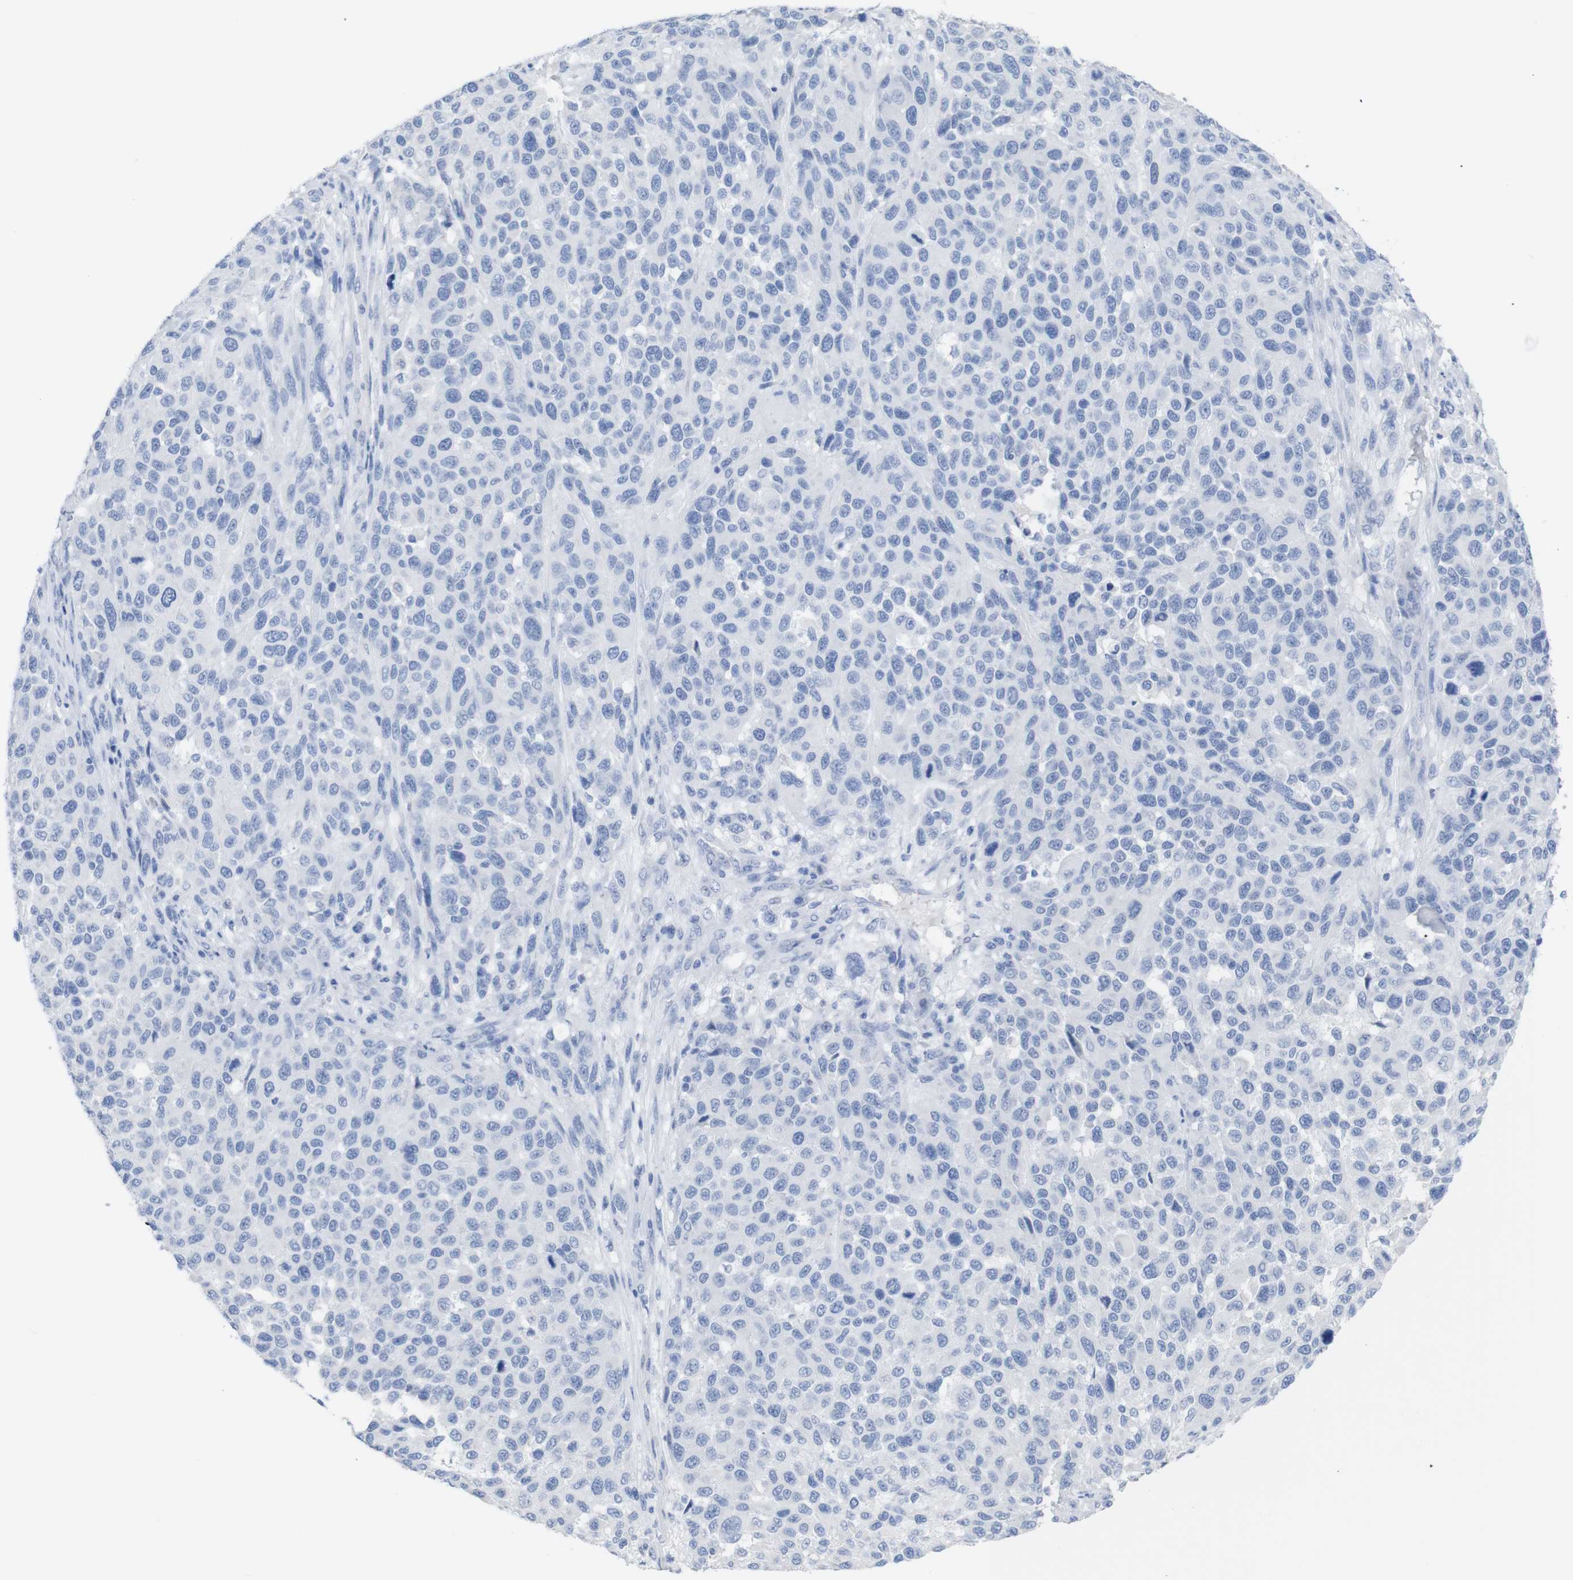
{"staining": {"intensity": "negative", "quantity": "none", "location": "none"}, "tissue": "melanoma", "cell_type": "Tumor cells", "image_type": "cancer", "snomed": [{"axis": "morphology", "description": "Malignant melanoma, Metastatic site"}, {"axis": "topography", "description": "Lymph node"}], "caption": "Human melanoma stained for a protein using immunohistochemistry exhibits no positivity in tumor cells.", "gene": "PNMA1", "patient": {"sex": "male", "age": 61}}